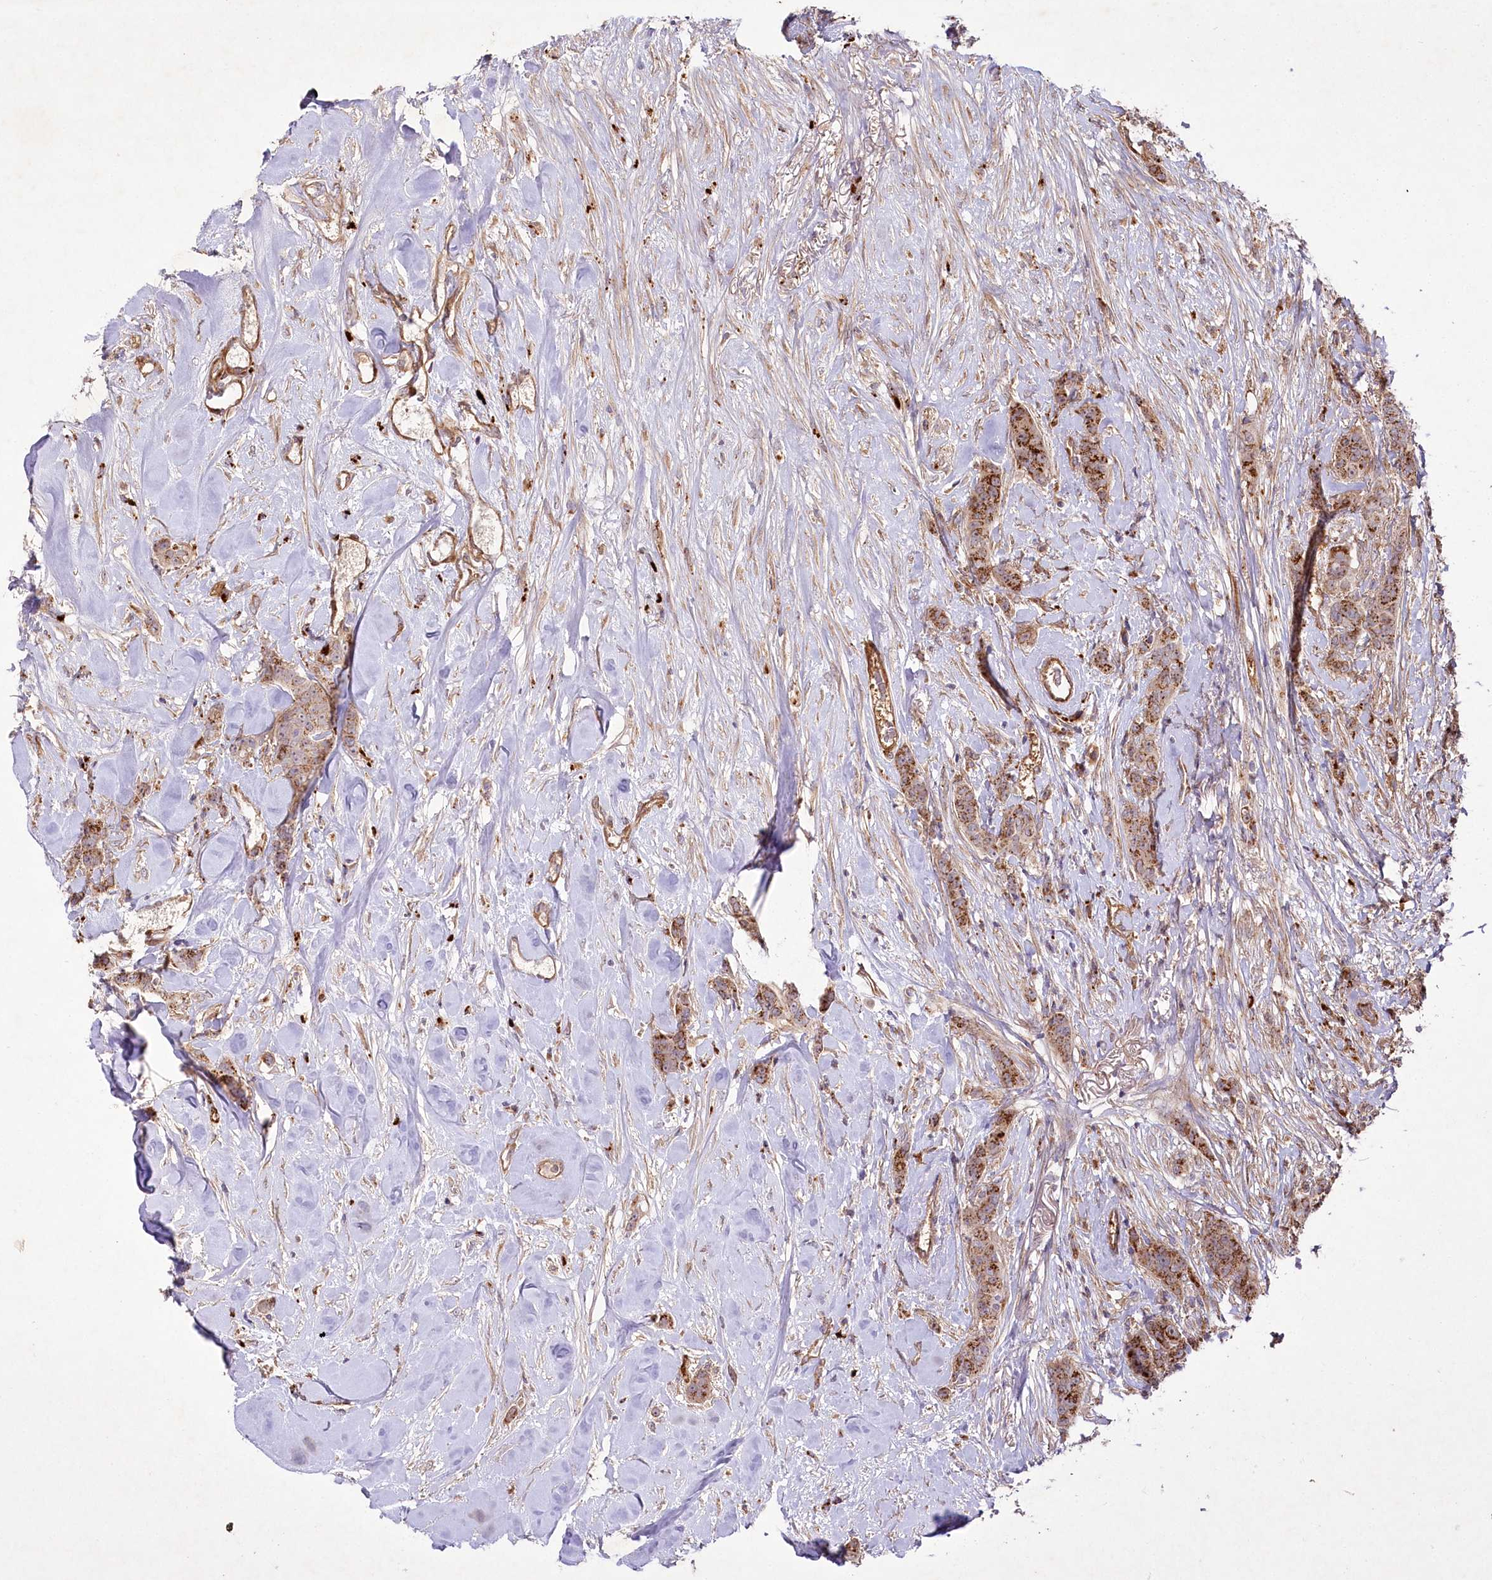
{"staining": {"intensity": "moderate", "quantity": ">75%", "location": "cytoplasmic/membranous"}, "tissue": "breast cancer", "cell_type": "Tumor cells", "image_type": "cancer", "snomed": [{"axis": "morphology", "description": "Duct carcinoma"}, {"axis": "topography", "description": "Breast"}], "caption": "High-power microscopy captured an IHC image of breast cancer, revealing moderate cytoplasmic/membranous staining in approximately >75% of tumor cells.", "gene": "PSTK", "patient": {"sex": "female", "age": 40}}